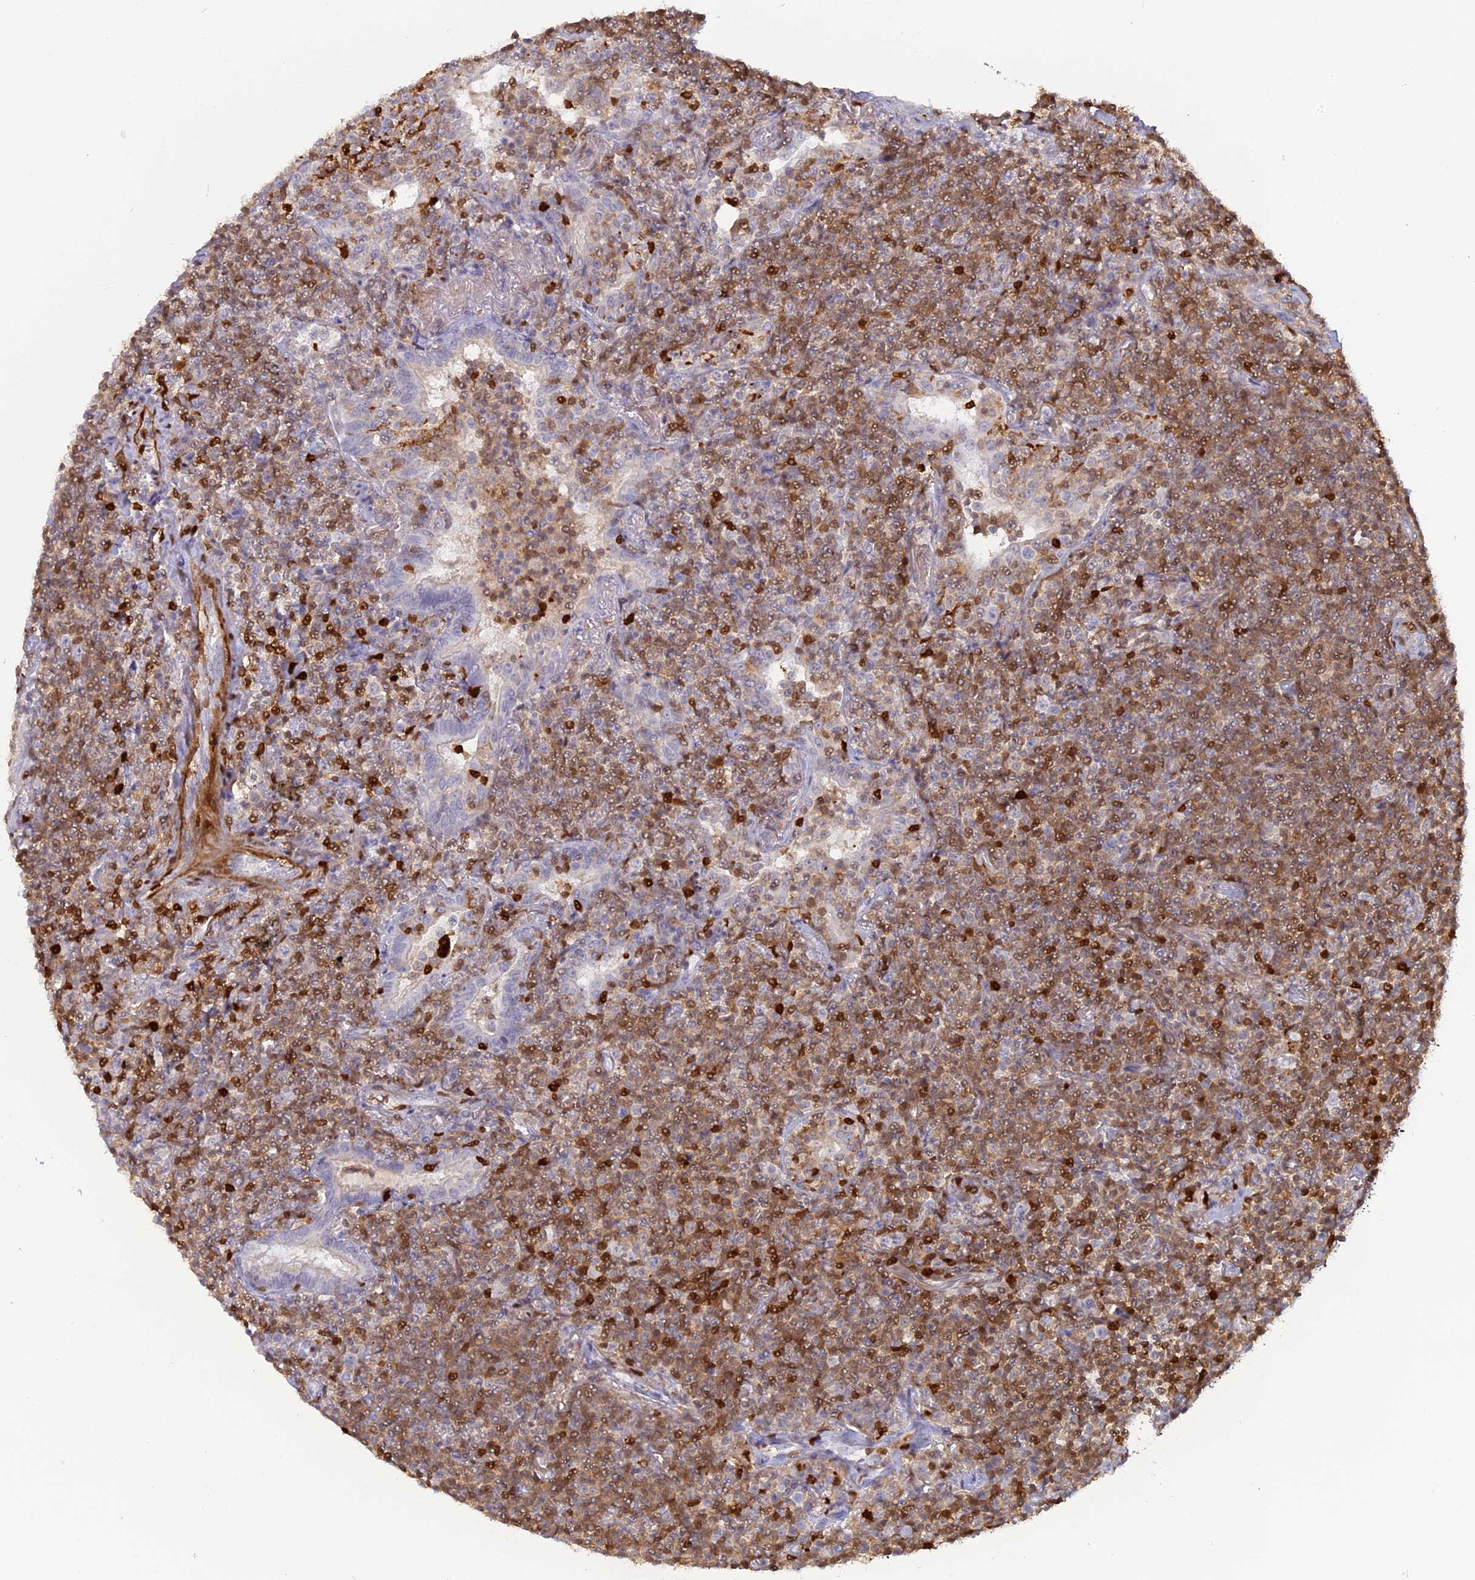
{"staining": {"intensity": "moderate", "quantity": ">75%", "location": "cytoplasmic/membranous,nuclear"}, "tissue": "lymphoma", "cell_type": "Tumor cells", "image_type": "cancer", "snomed": [{"axis": "morphology", "description": "Malignant lymphoma, non-Hodgkin's type, Low grade"}, {"axis": "topography", "description": "Lung"}], "caption": "This photomicrograph reveals immunohistochemistry staining of human lymphoma, with medium moderate cytoplasmic/membranous and nuclear expression in approximately >75% of tumor cells.", "gene": "PGBD4", "patient": {"sex": "female", "age": 71}}